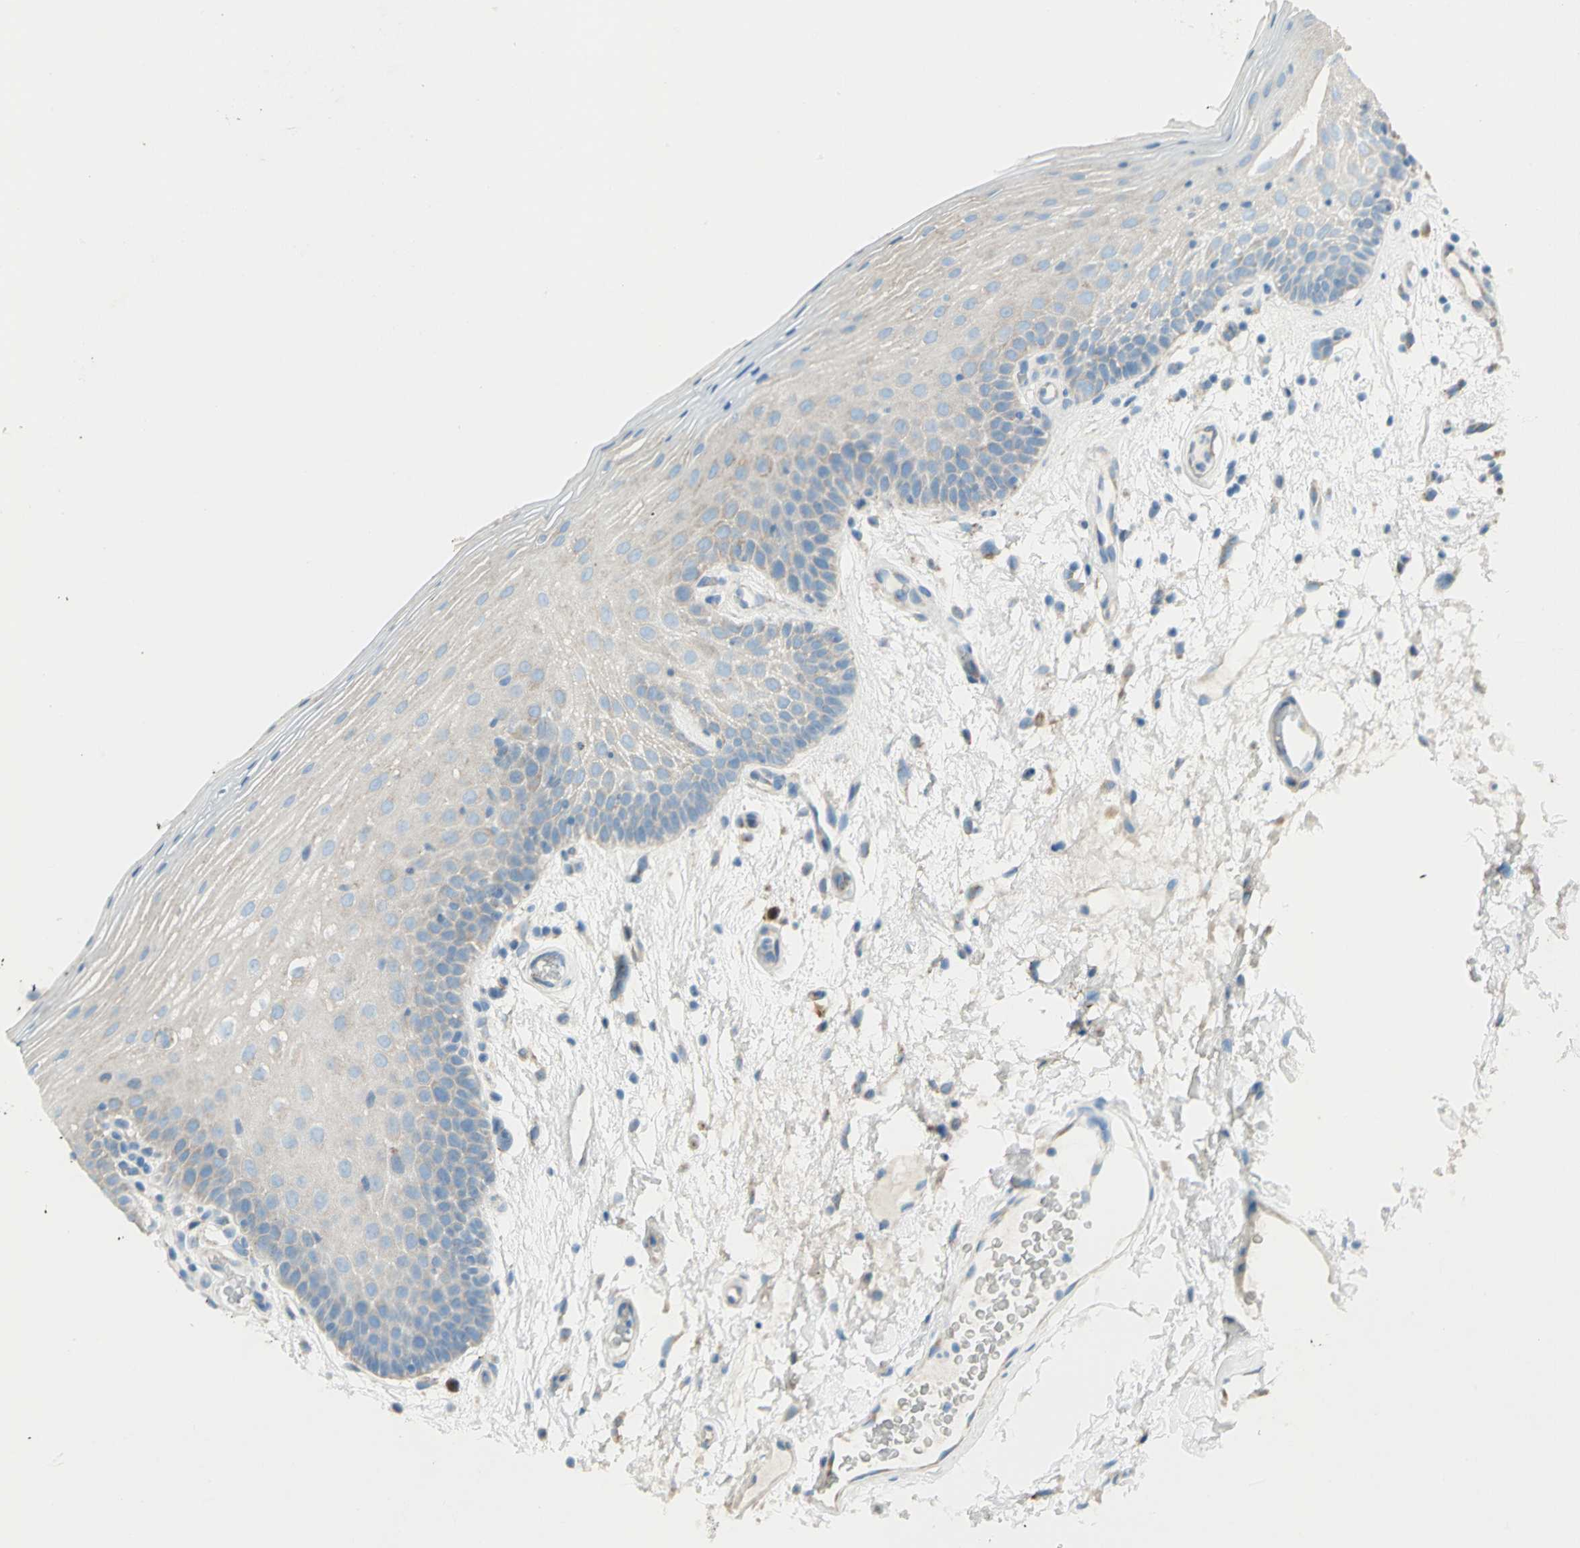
{"staining": {"intensity": "weak", "quantity": ">75%", "location": "cytoplasmic/membranous"}, "tissue": "oral mucosa", "cell_type": "Squamous epithelial cells", "image_type": "normal", "snomed": [{"axis": "morphology", "description": "Normal tissue, NOS"}, {"axis": "morphology", "description": "Squamous cell carcinoma, NOS"}, {"axis": "topography", "description": "Skeletal muscle"}, {"axis": "topography", "description": "Oral tissue"}, {"axis": "topography", "description": "Head-Neck"}], "caption": "Brown immunohistochemical staining in unremarkable oral mucosa demonstrates weak cytoplasmic/membranous positivity in approximately >75% of squamous epithelial cells. The protein is shown in brown color, while the nuclei are stained blue.", "gene": "PDIA4", "patient": {"sex": "male", "age": 71}}